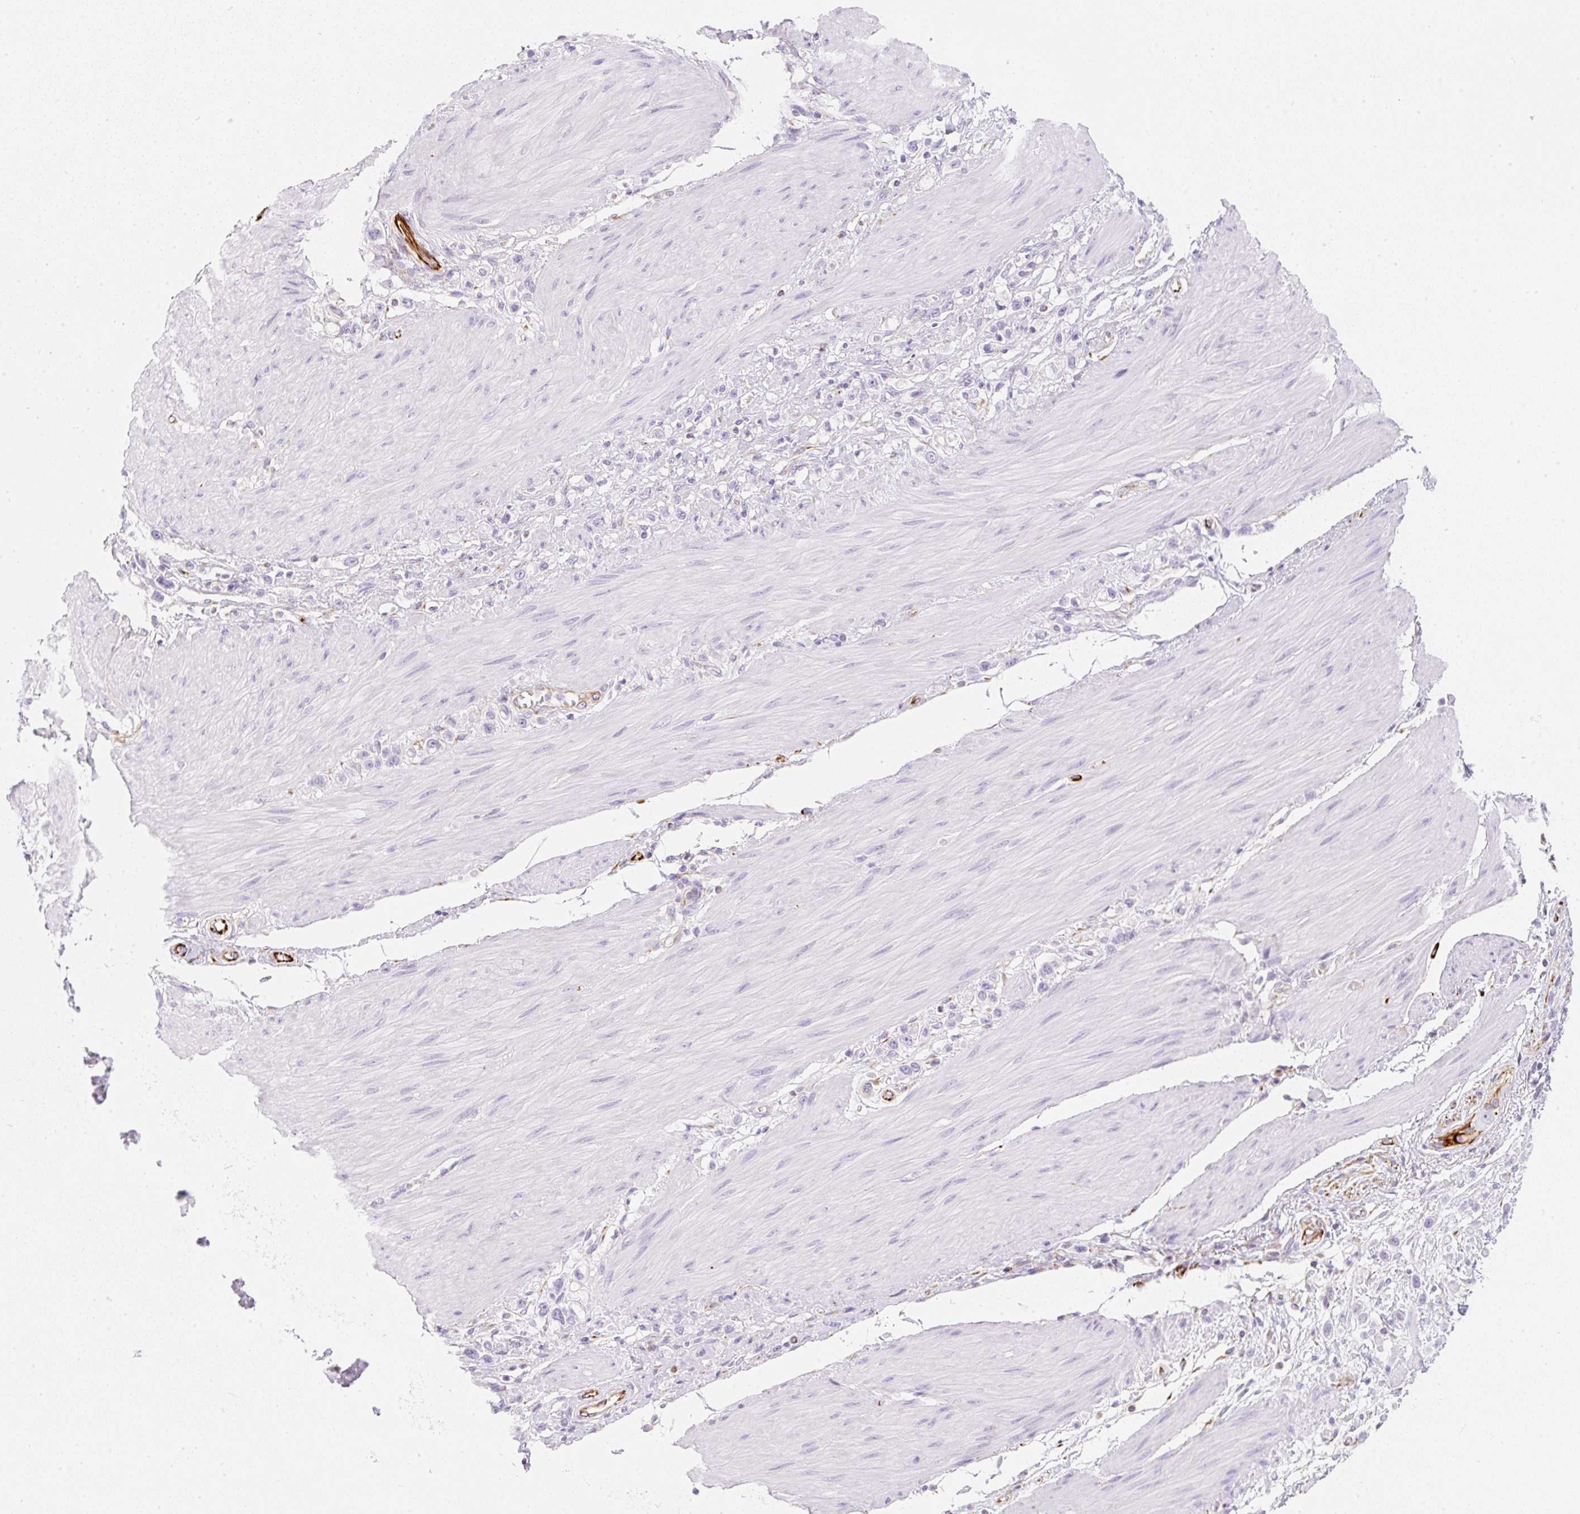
{"staining": {"intensity": "negative", "quantity": "none", "location": "none"}, "tissue": "stomach cancer", "cell_type": "Tumor cells", "image_type": "cancer", "snomed": [{"axis": "morphology", "description": "Adenocarcinoma, NOS"}, {"axis": "topography", "description": "Stomach"}], "caption": "This is an immunohistochemistry photomicrograph of human adenocarcinoma (stomach). There is no staining in tumor cells.", "gene": "ZNF689", "patient": {"sex": "female", "age": 65}}